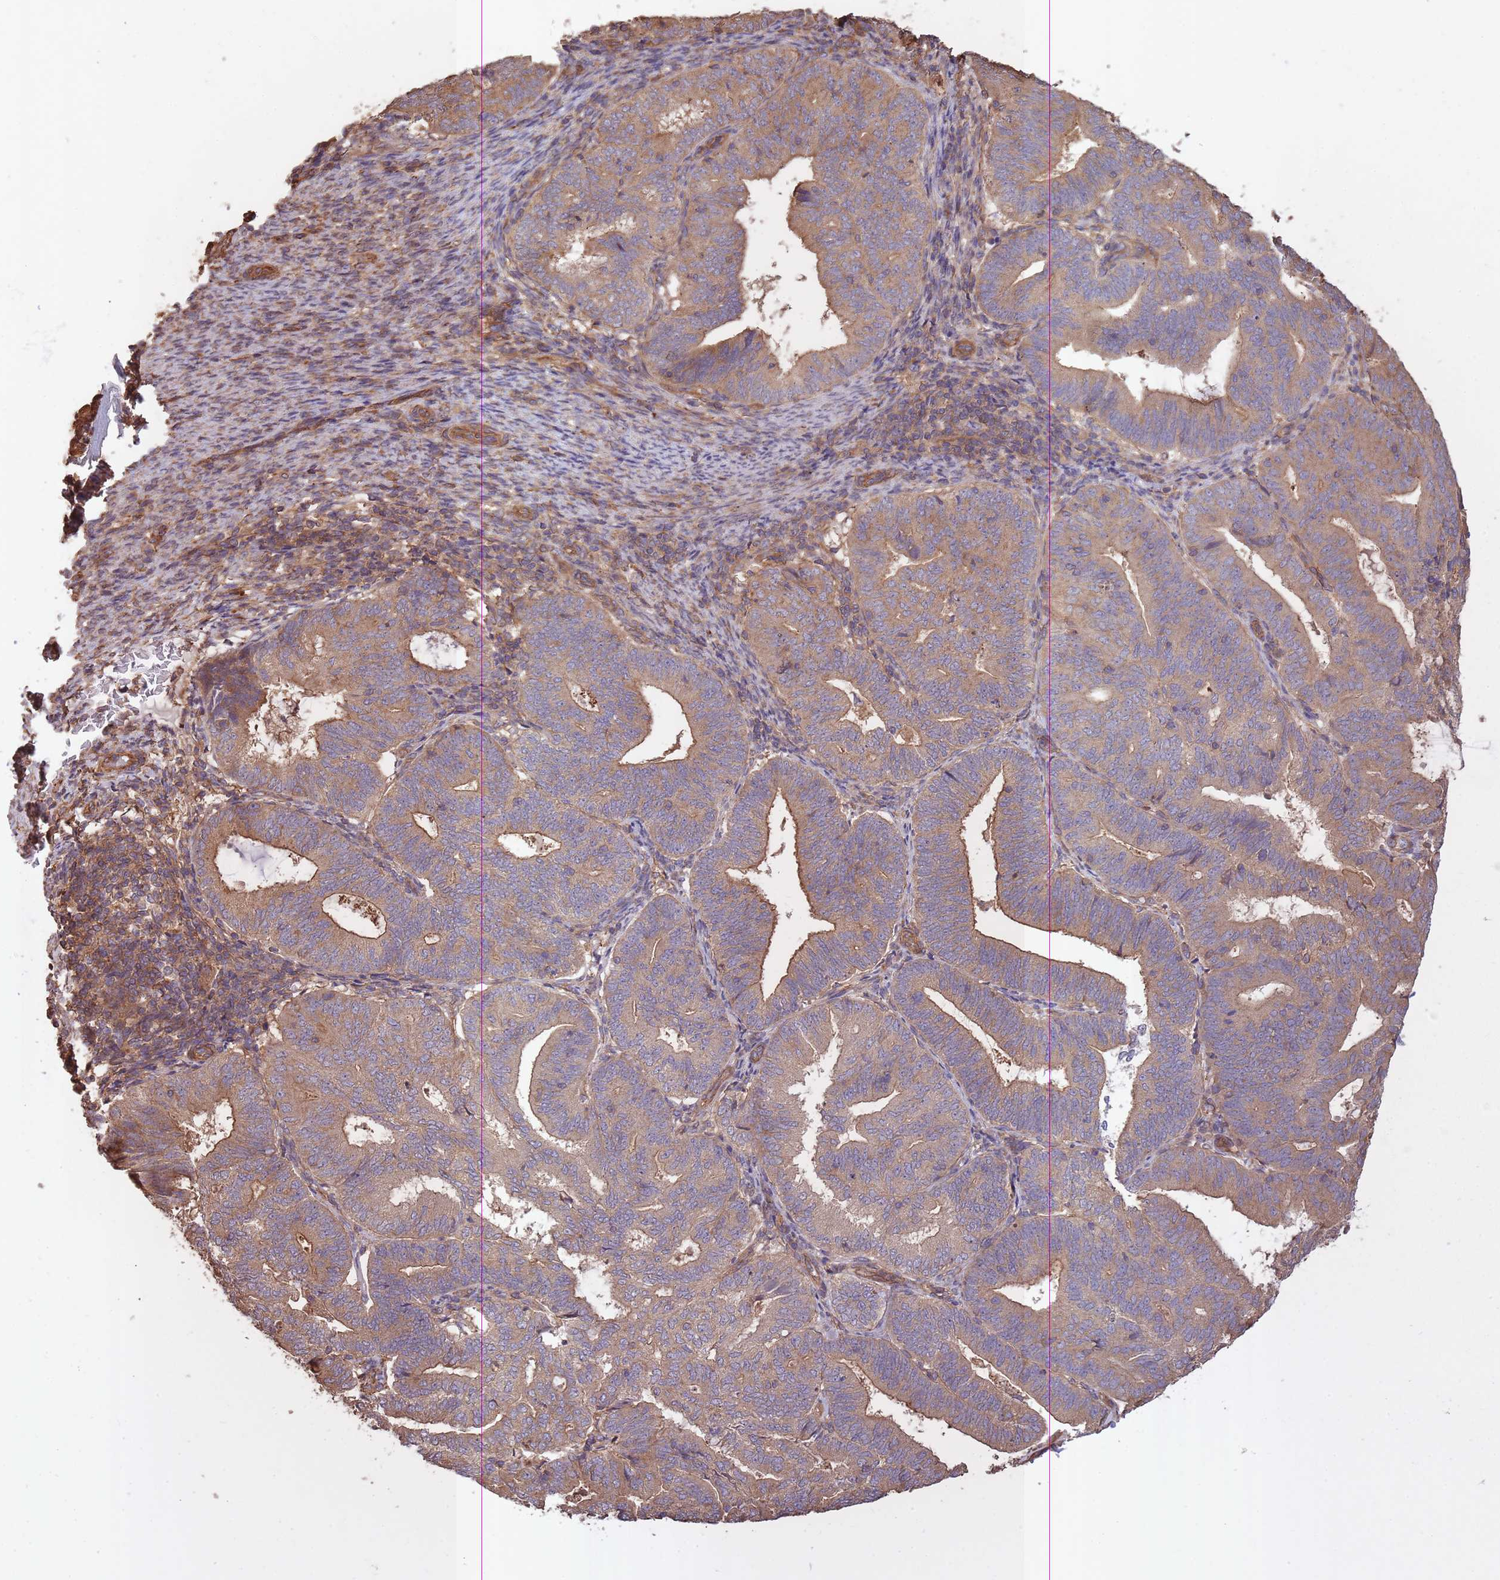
{"staining": {"intensity": "moderate", "quantity": ">75%", "location": "cytoplasmic/membranous"}, "tissue": "endometrial cancer", "cell_type": "Tumor cells", "image_type": "cancer", "snomed": [{"axis": "morphology", "description": "Adenocarcinoma, NOS"}, {"axis": "topography", "description": "Endometrium"}], "caption": "High-power microscopy captured an IHC histopathology image of endometrial cancer (adenocarcinoma), revealing moderate cytoplasmic/membranous expression in about >75% of tumor cells. The staining was performed using DAB, with brown indicating positive protein expression. Nuclei are stained blue with hematoxylin.", "gene": "ARMH3", "patient": {"sex": "female", "age": 70}}